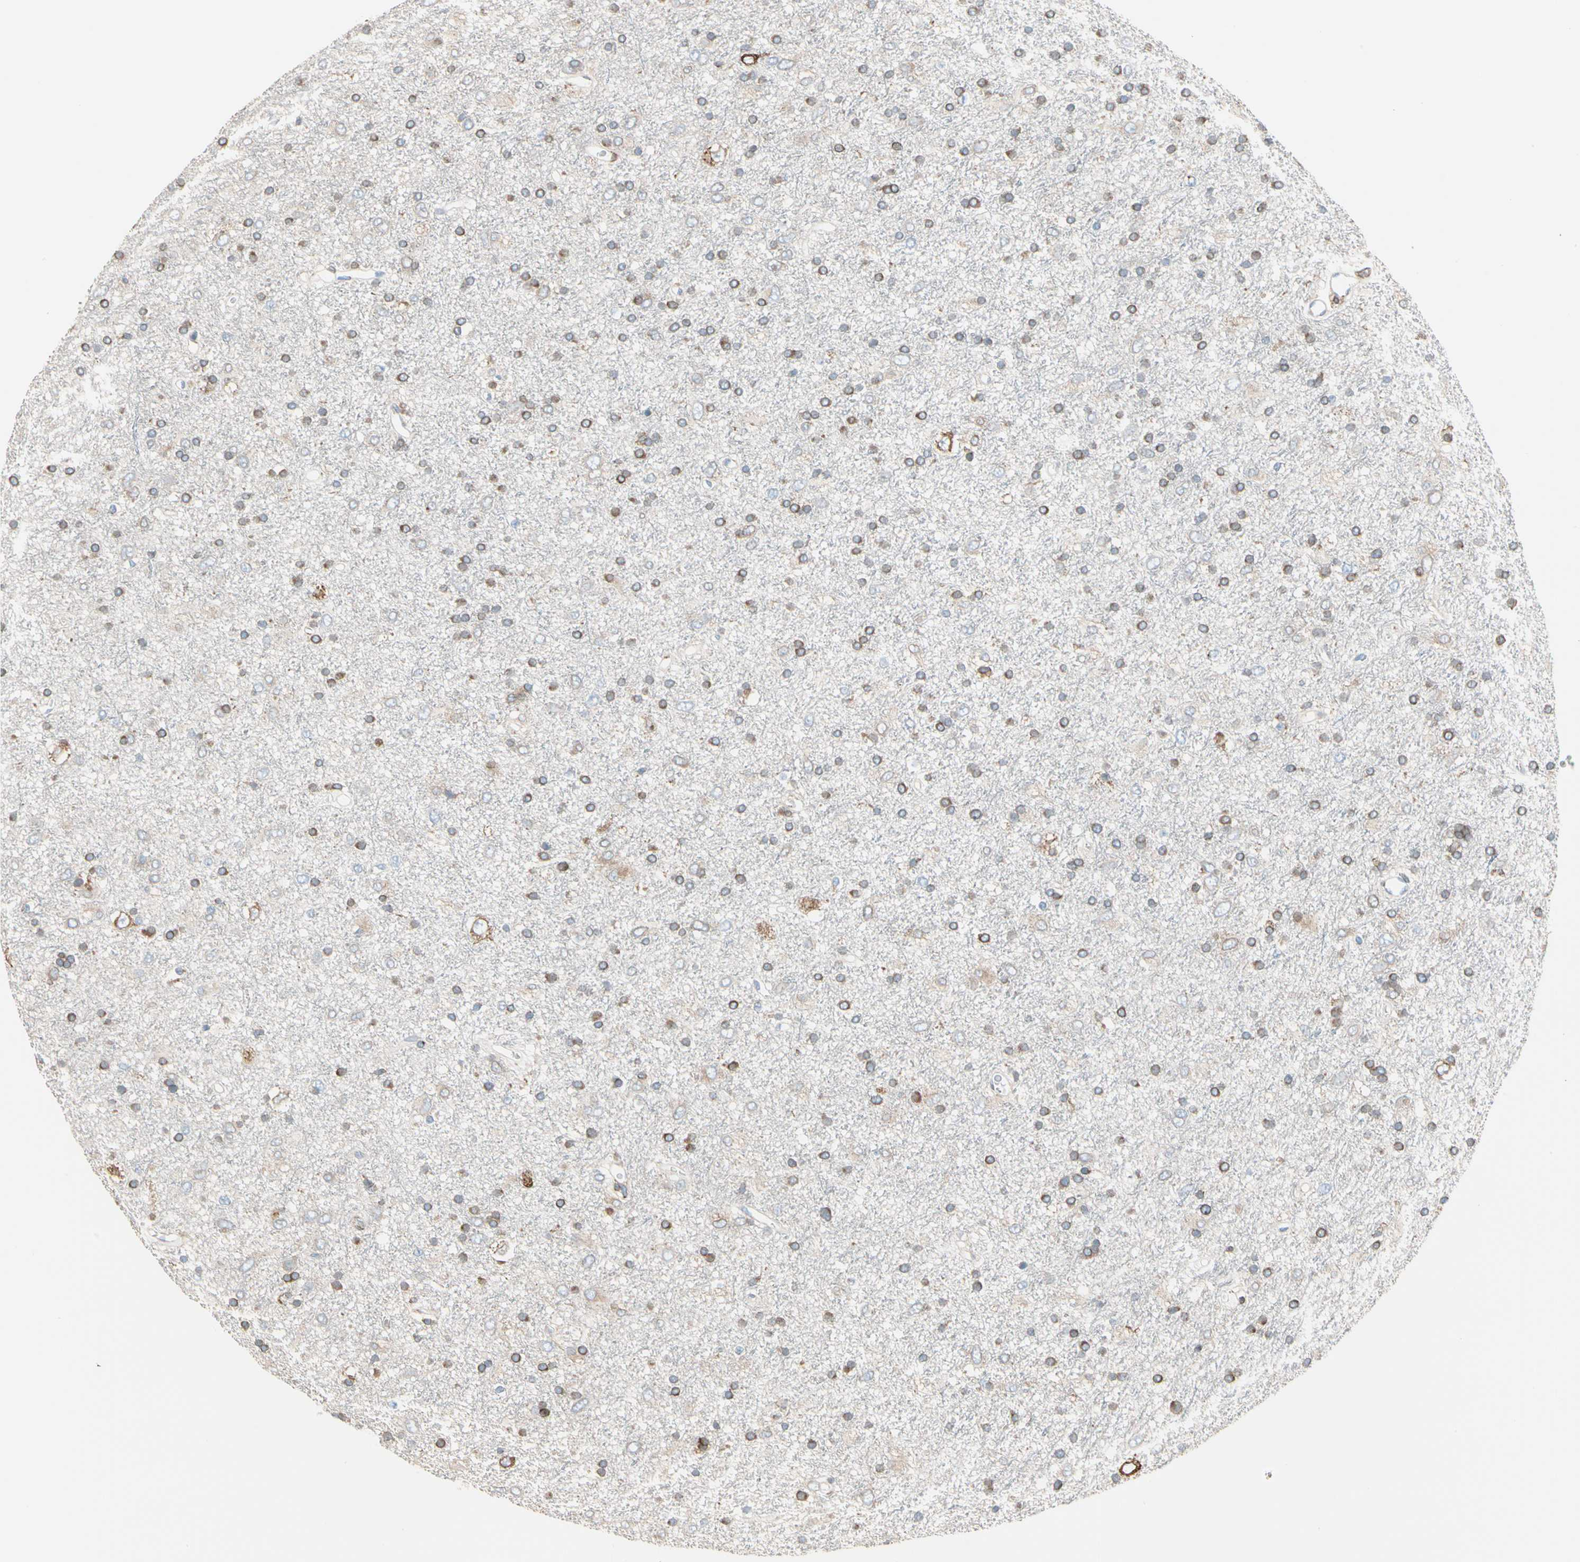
{"staining": {"intensity": "moderate", "quantity": "<25%", "location": "cytoplasmic/membranous"}, "tissue": "glioma", "cell_type": "Tumor cells", "image_type": "cancer", "snomed": [{"axis": "morphology", "description": "Glioma, malignant, Low grade"}, {"axis": "topography", "description": "Brain"}], "caption": "Protein staining of malignant low-grade glioma tissue demonstrates moderate cytoplasmic/membranous expression in about <25% of tumor cells. The staining is performed using DAB (3,3'-diaminobenzidine) brown chromogen to label protein expression. The nuclei are counter-stained blue using hematoxylin.", "gene": "NUCB1", "patient": {"sex": "male", "age": 77}}